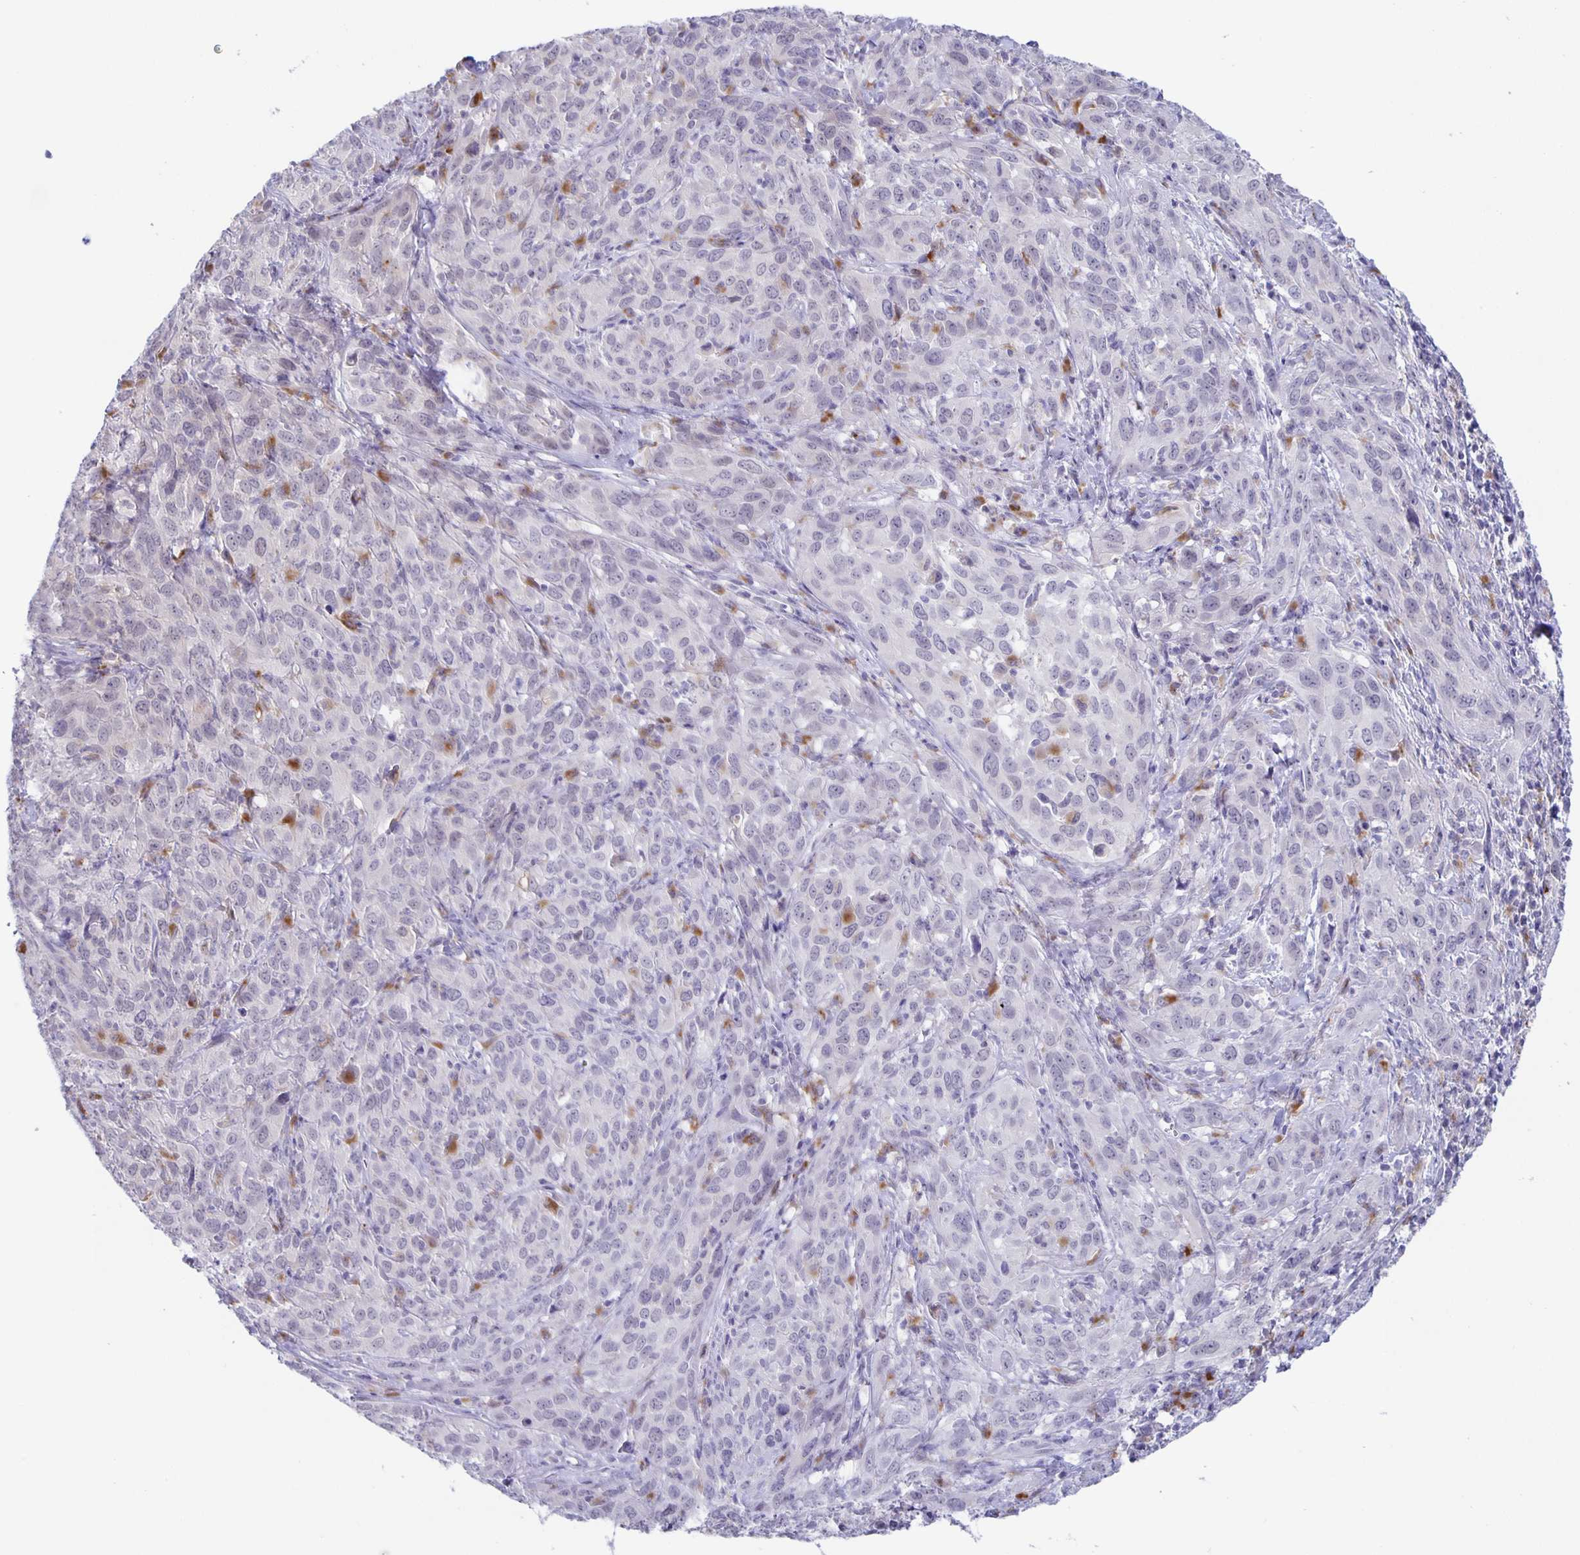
{"staining": {"intensity": "negative", "quantity": "none", "location": "none"}, "tissue": "cervical cancer", "cell_type": "Tumor cells", "image_type": "cancer", "snomed": [{"axis": "morphology", "description": "Squamous cell carcinoma, NOS"}, {"axis": "topography", "description": "Cervix"}], "caption": "Immunohistochemistry (IHC) image of human cervical cancer (squamous cell carcinoma) stained for a protein (brown), which displays no expression in tumor cells.", "gene": "LIPA", "patient": {"sex": "female", "age": 51}}